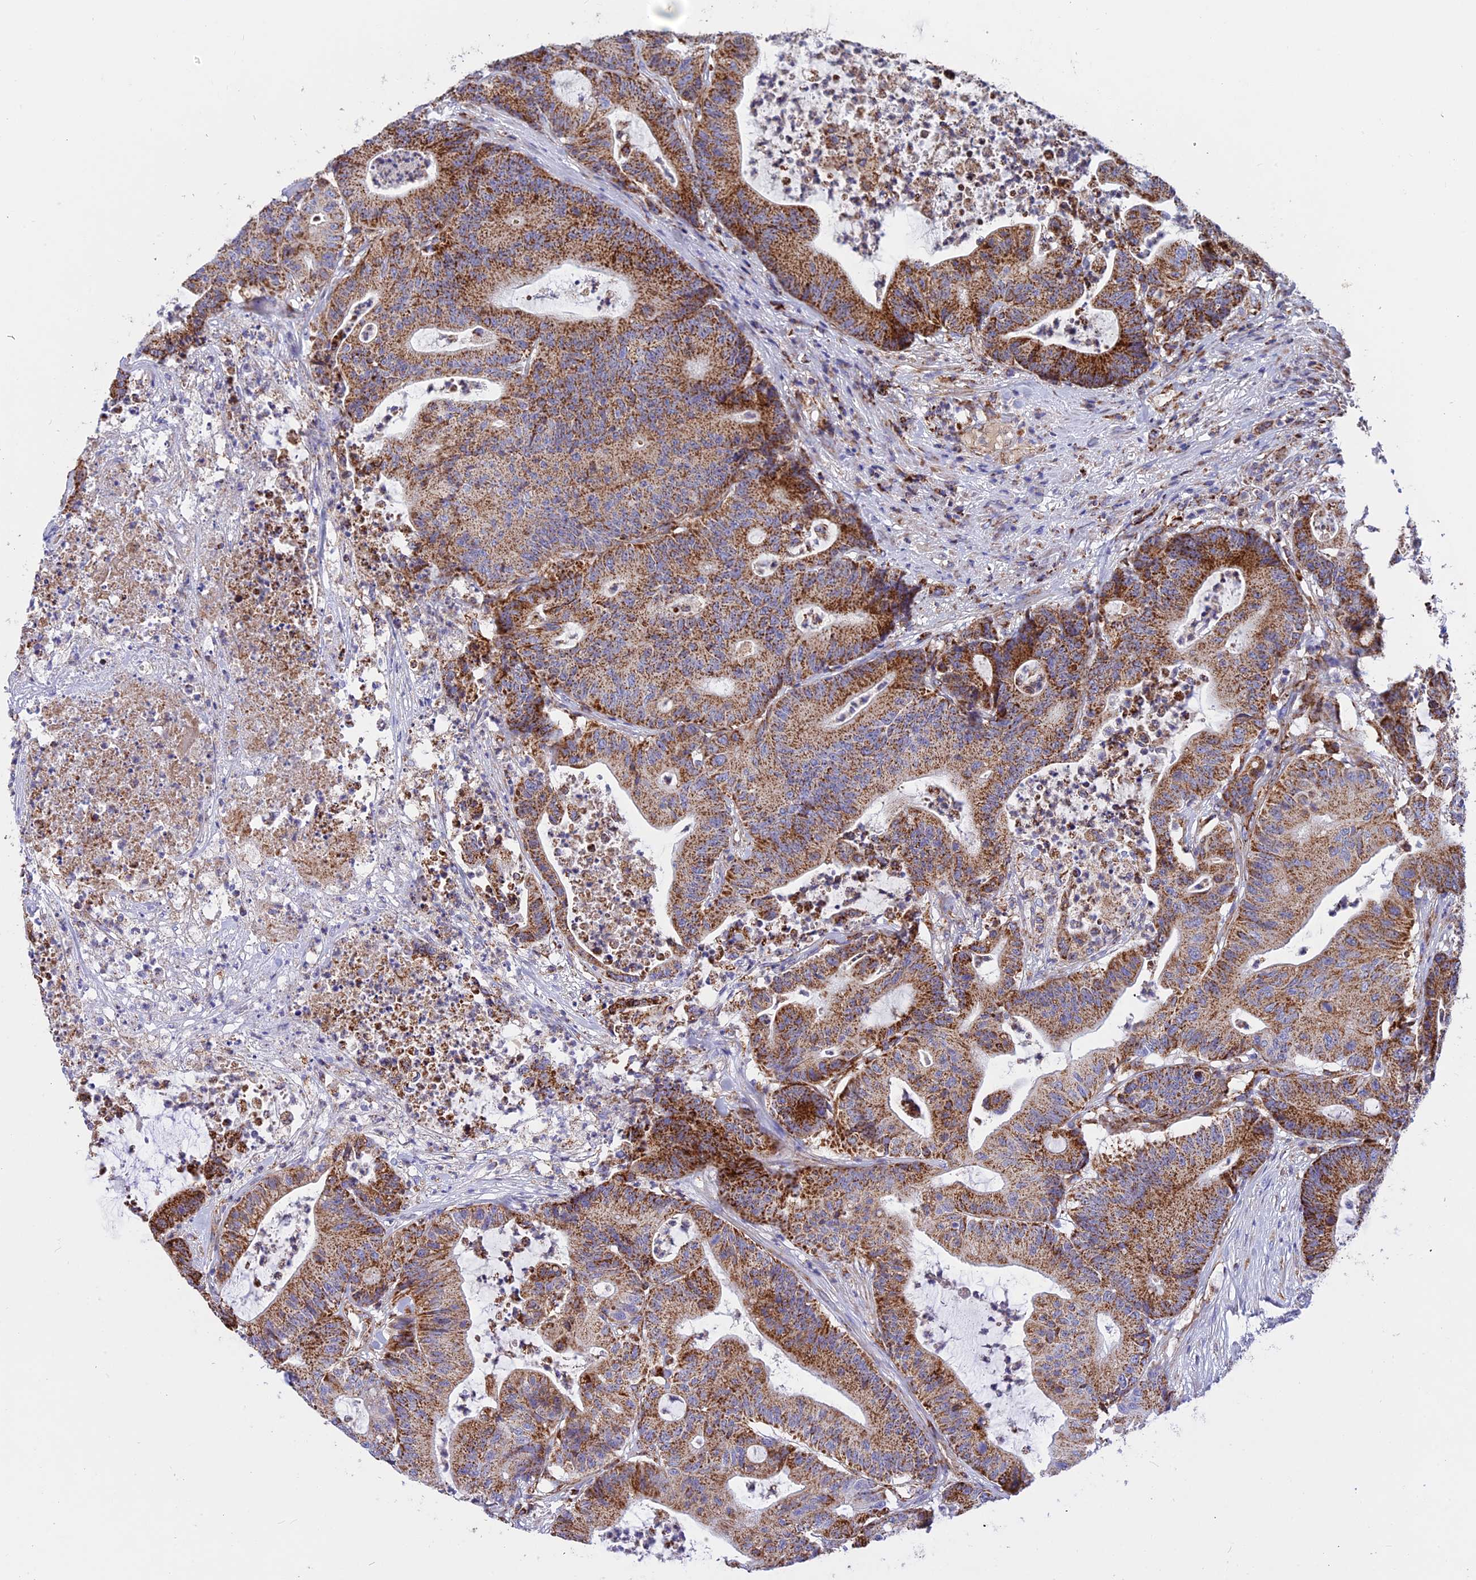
{"staining": {"intensity": "strong", "quantity": ">75%", "location": "cytoplasmic/membranous"}, "tissue": "colorectal cancer", "cell_type": "Tumor cells", "image_type": "cancer", "snomed": [{"axis": "morphology", "description": "Adenocarcinoma, NOS"}, {"axis": "topography", "description": "Colon"}], "caption": "IHC (DAB (3,3'-diaminobenzidine)) staining of adenocarcinoma (colorectal) shows strong cytoplasmic/membranous protein positivity in approximately >75% of tumor cells.", "gene": "UQCRB", "patient": {"sex": "female", "age": 84}}